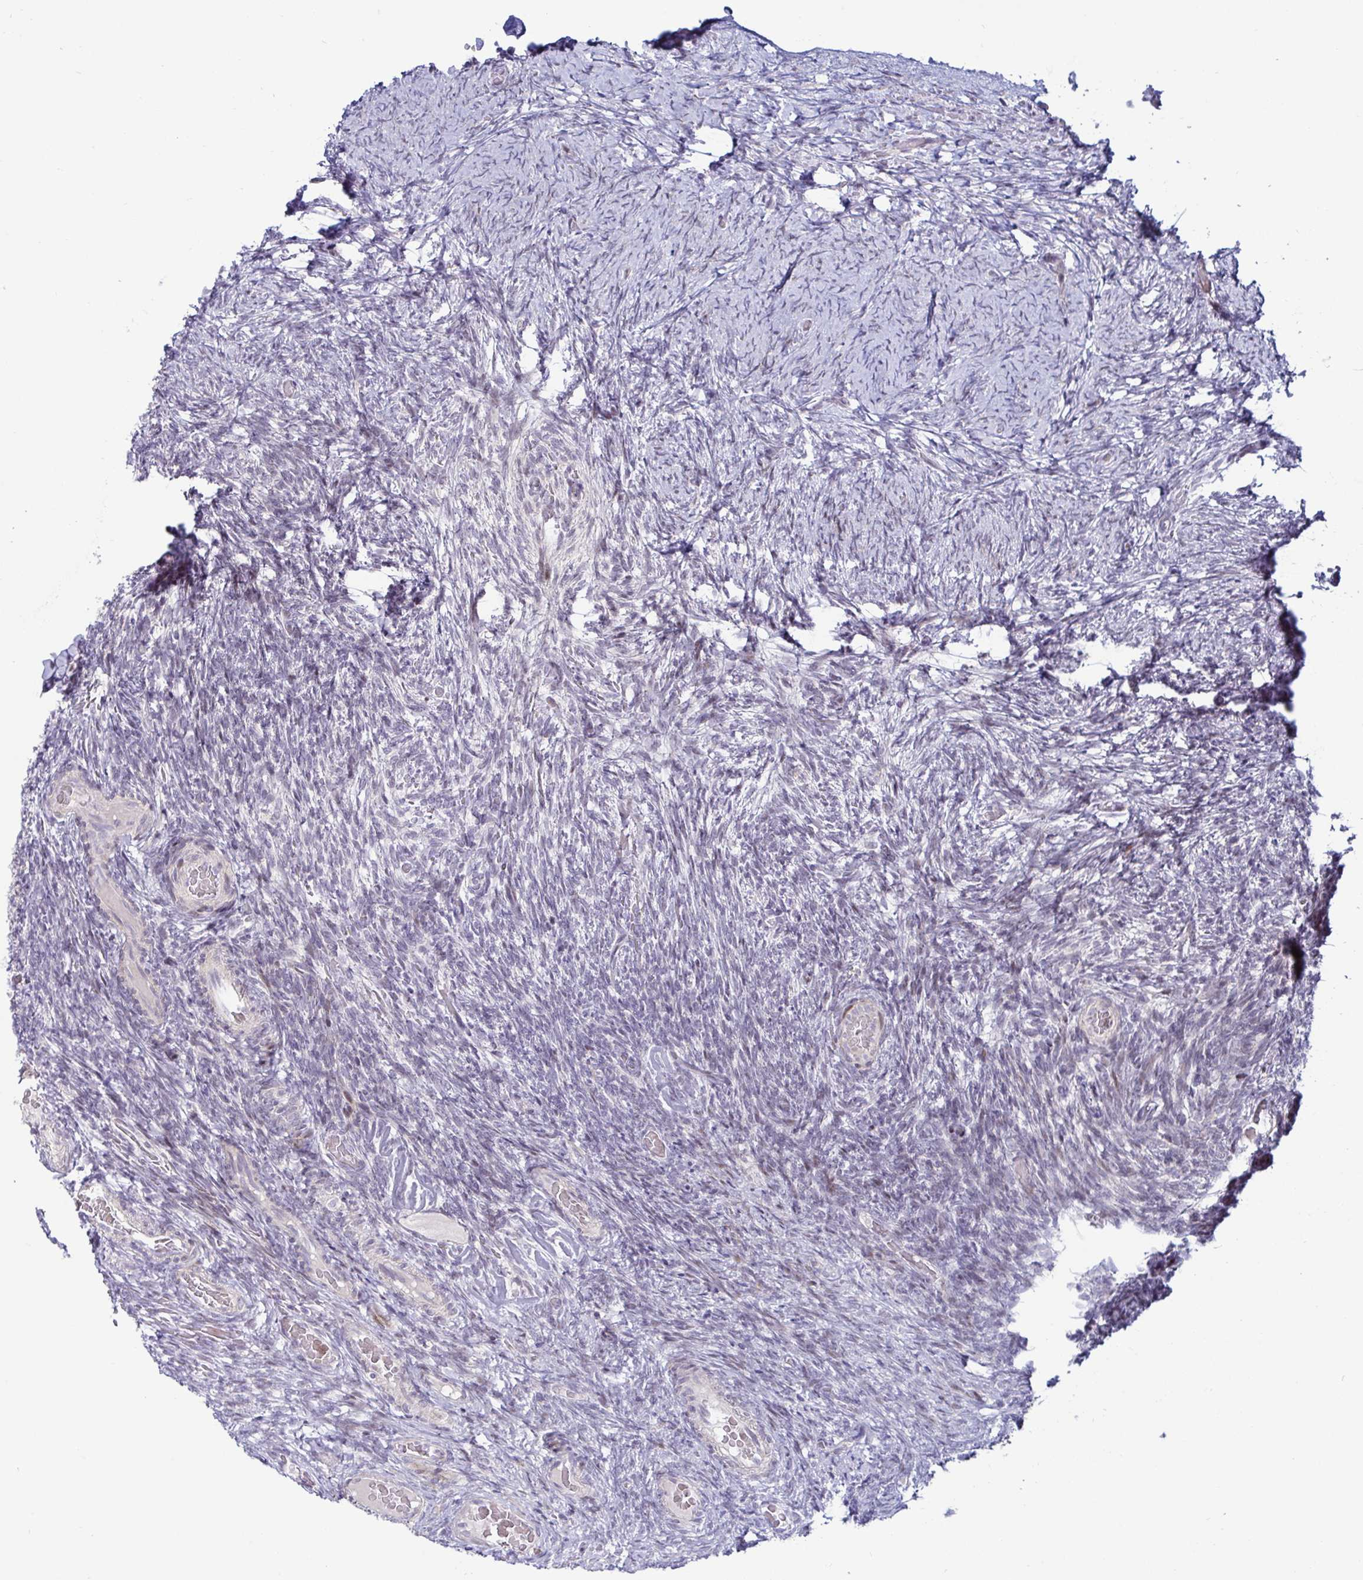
{"staining": {"intensity": "negative", "quantity": "none", "location": "none"}, "tissue": "ovary", "cell_type": "Ovarian stroma cells", "image_type": "normal", "snomed": [{"axis": "morphology", "description": "Normal tissue, NOS"}, {"axis": "topography", "description": "Ovary"}], "caption": "DAB immunohistochemical staining of unremarkable ovary demonstrates no significant positivity in ovarian stroma cells.", "gene": "DZIP1", "patient": {"sex": "female", "age": 34}}